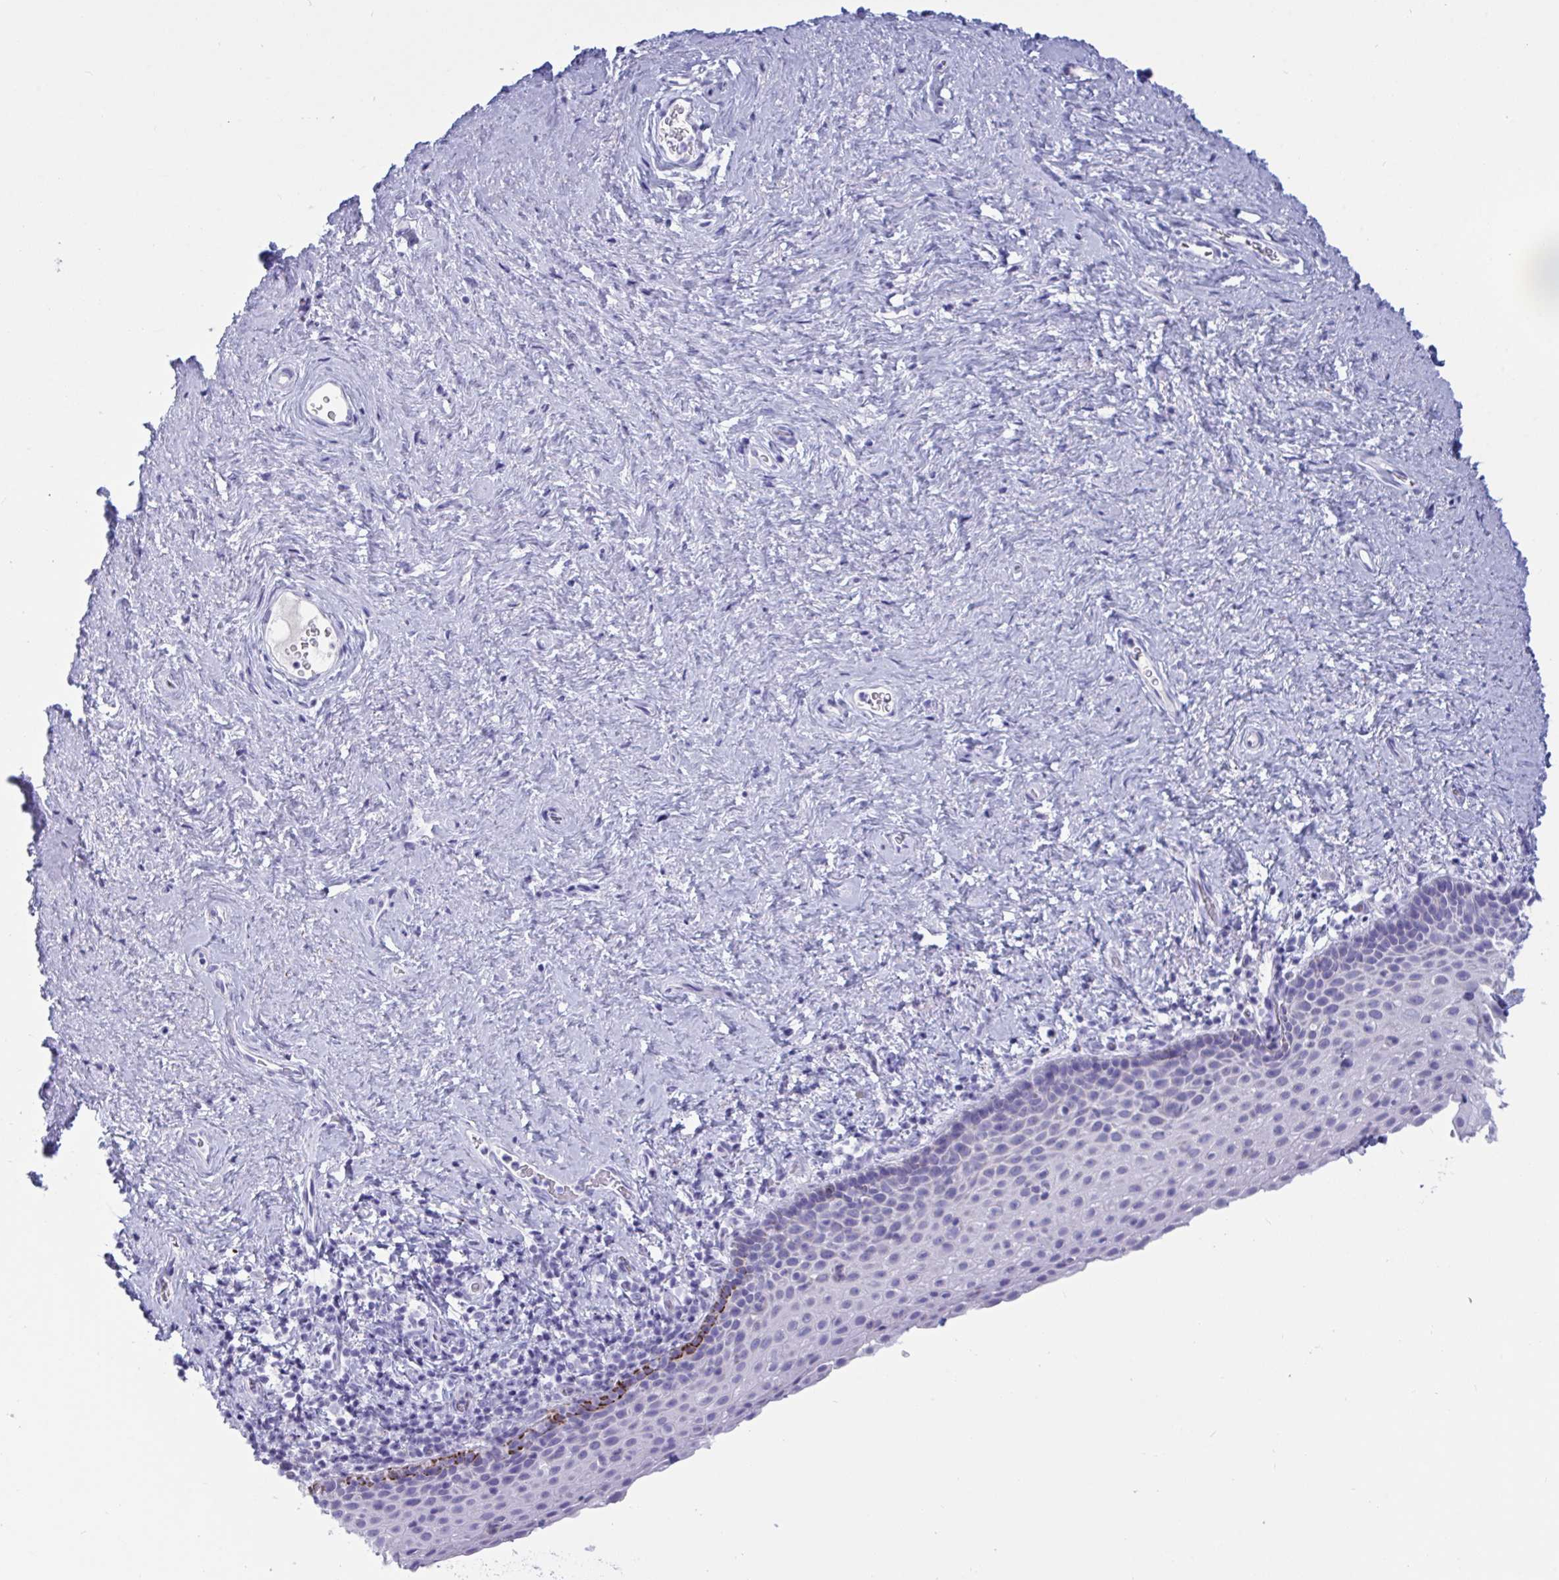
{"staining": {"intensity": "strong", "quantity": "<25%", "location": "cytoplasmic/membranous"}, "tissue": "vagina", "cell_type": "Squamous epithelial cells", "image_type": "normal", "snomed": [{"axis": "morphology", "description": "Normal tissue, NOS"}, {"axis": "topography", "description": "Vagina"}], "caption": "Immunohistochemical staining of benign human vagina exhibits medium levels of strong cytoplasmic/membranous positivity in approximately <25% of squamous epithelial cells.", "gene": "OXLD1", "patient": {"sex": "female", "age": 61}}